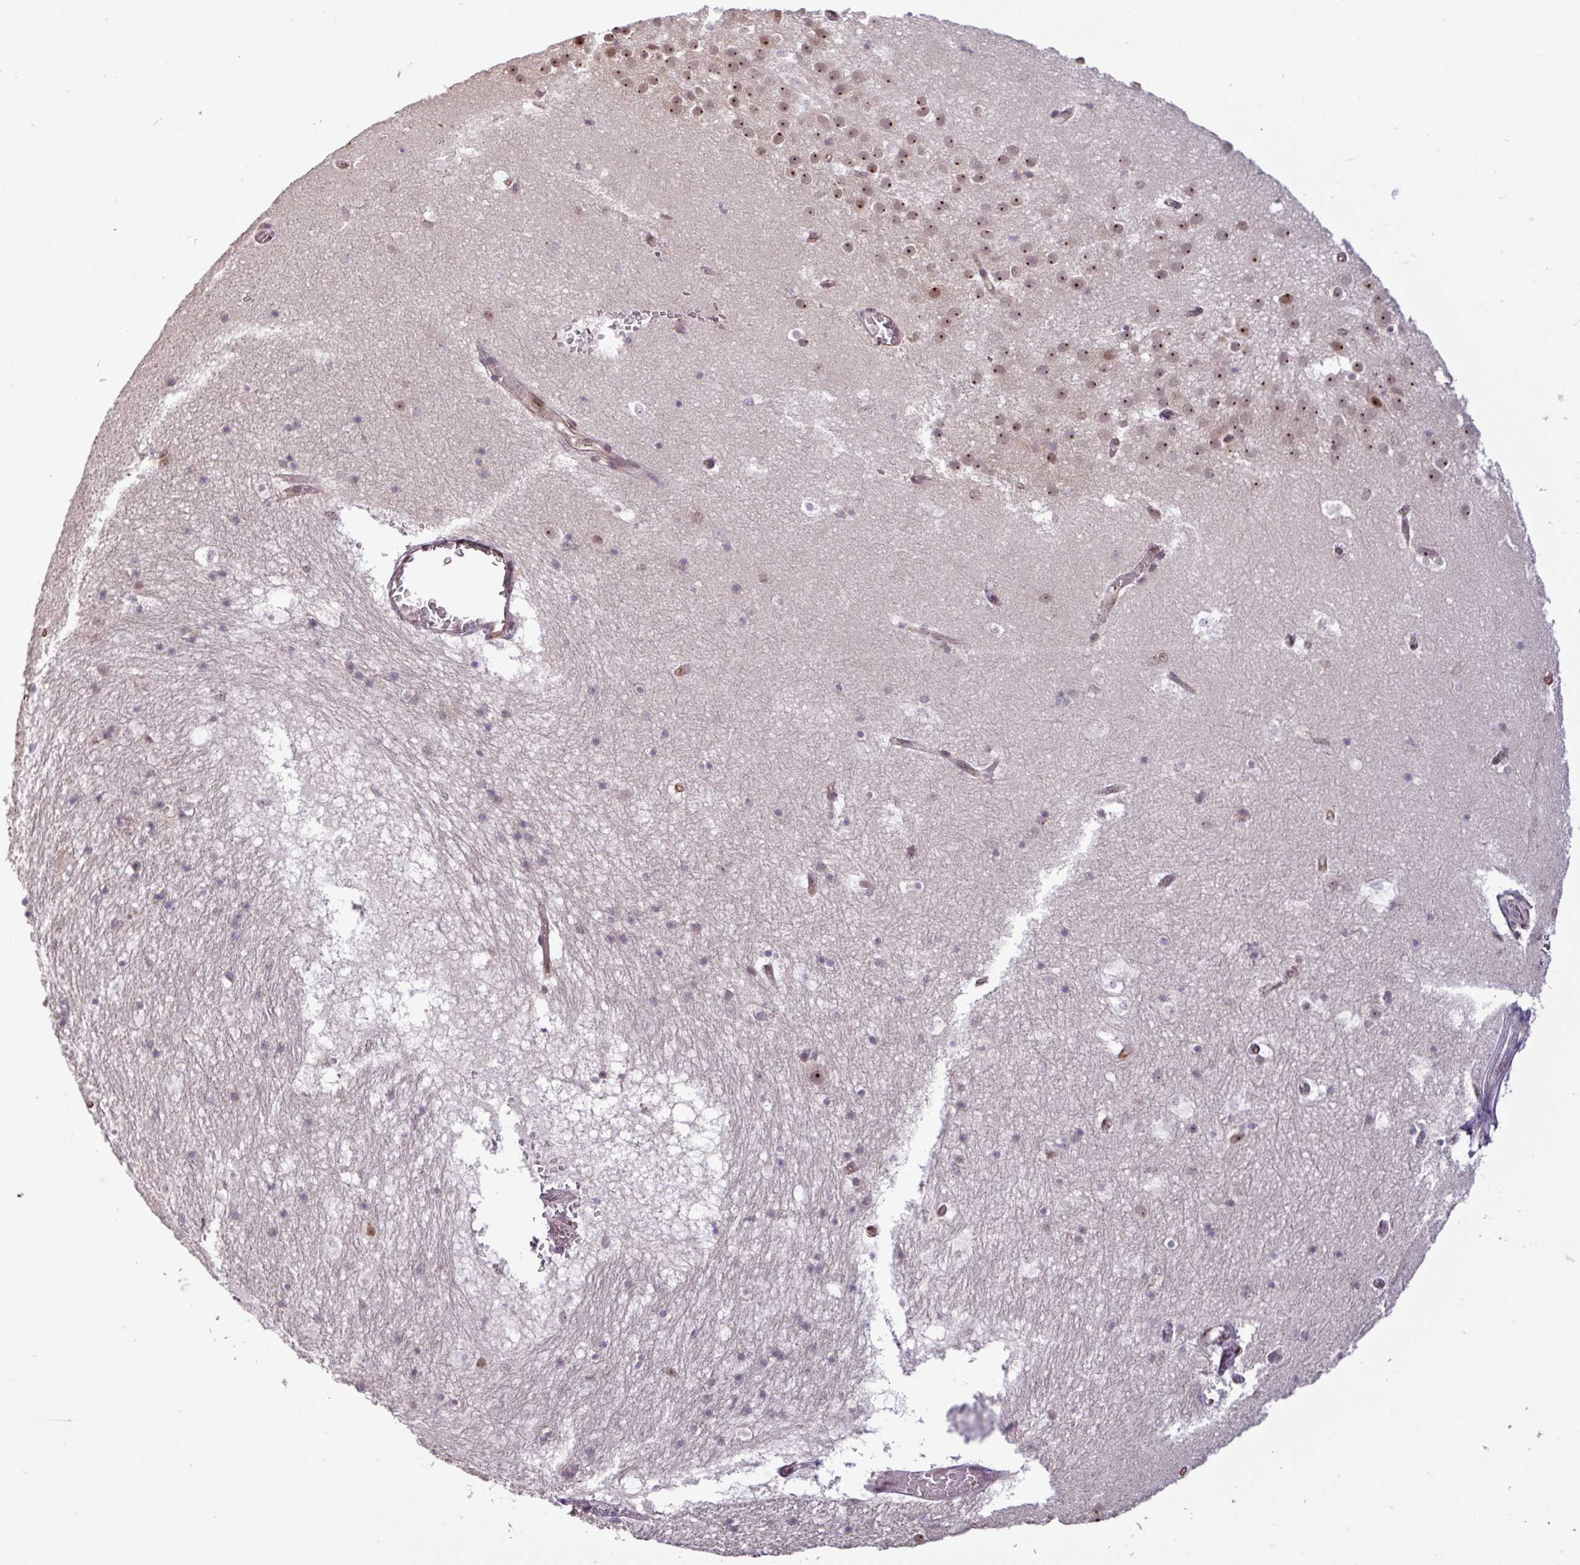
{"staining": {"intensity": "negative", "quantity": "none", "location": "none"}, "tissue": "hippocampus", "cell_type": "Glial cells", "image_type": "normal", "snomed": [{"axis": "morphology", "description": "Normal tissue, NOS"}, {"axis": "topography", "description": "Hippocampus"}], "caption": "An image of hippocampus stained for a protein exhibits no brown staining in glial cells. Brightfield microscopy of IHC stained with DAB (3,3'-diaminobenzidine) (brown) and hematoxylin (blue), captured at high magnification.", "gene": "RRN3", "patient": {"sex": "female", "age": 52}}